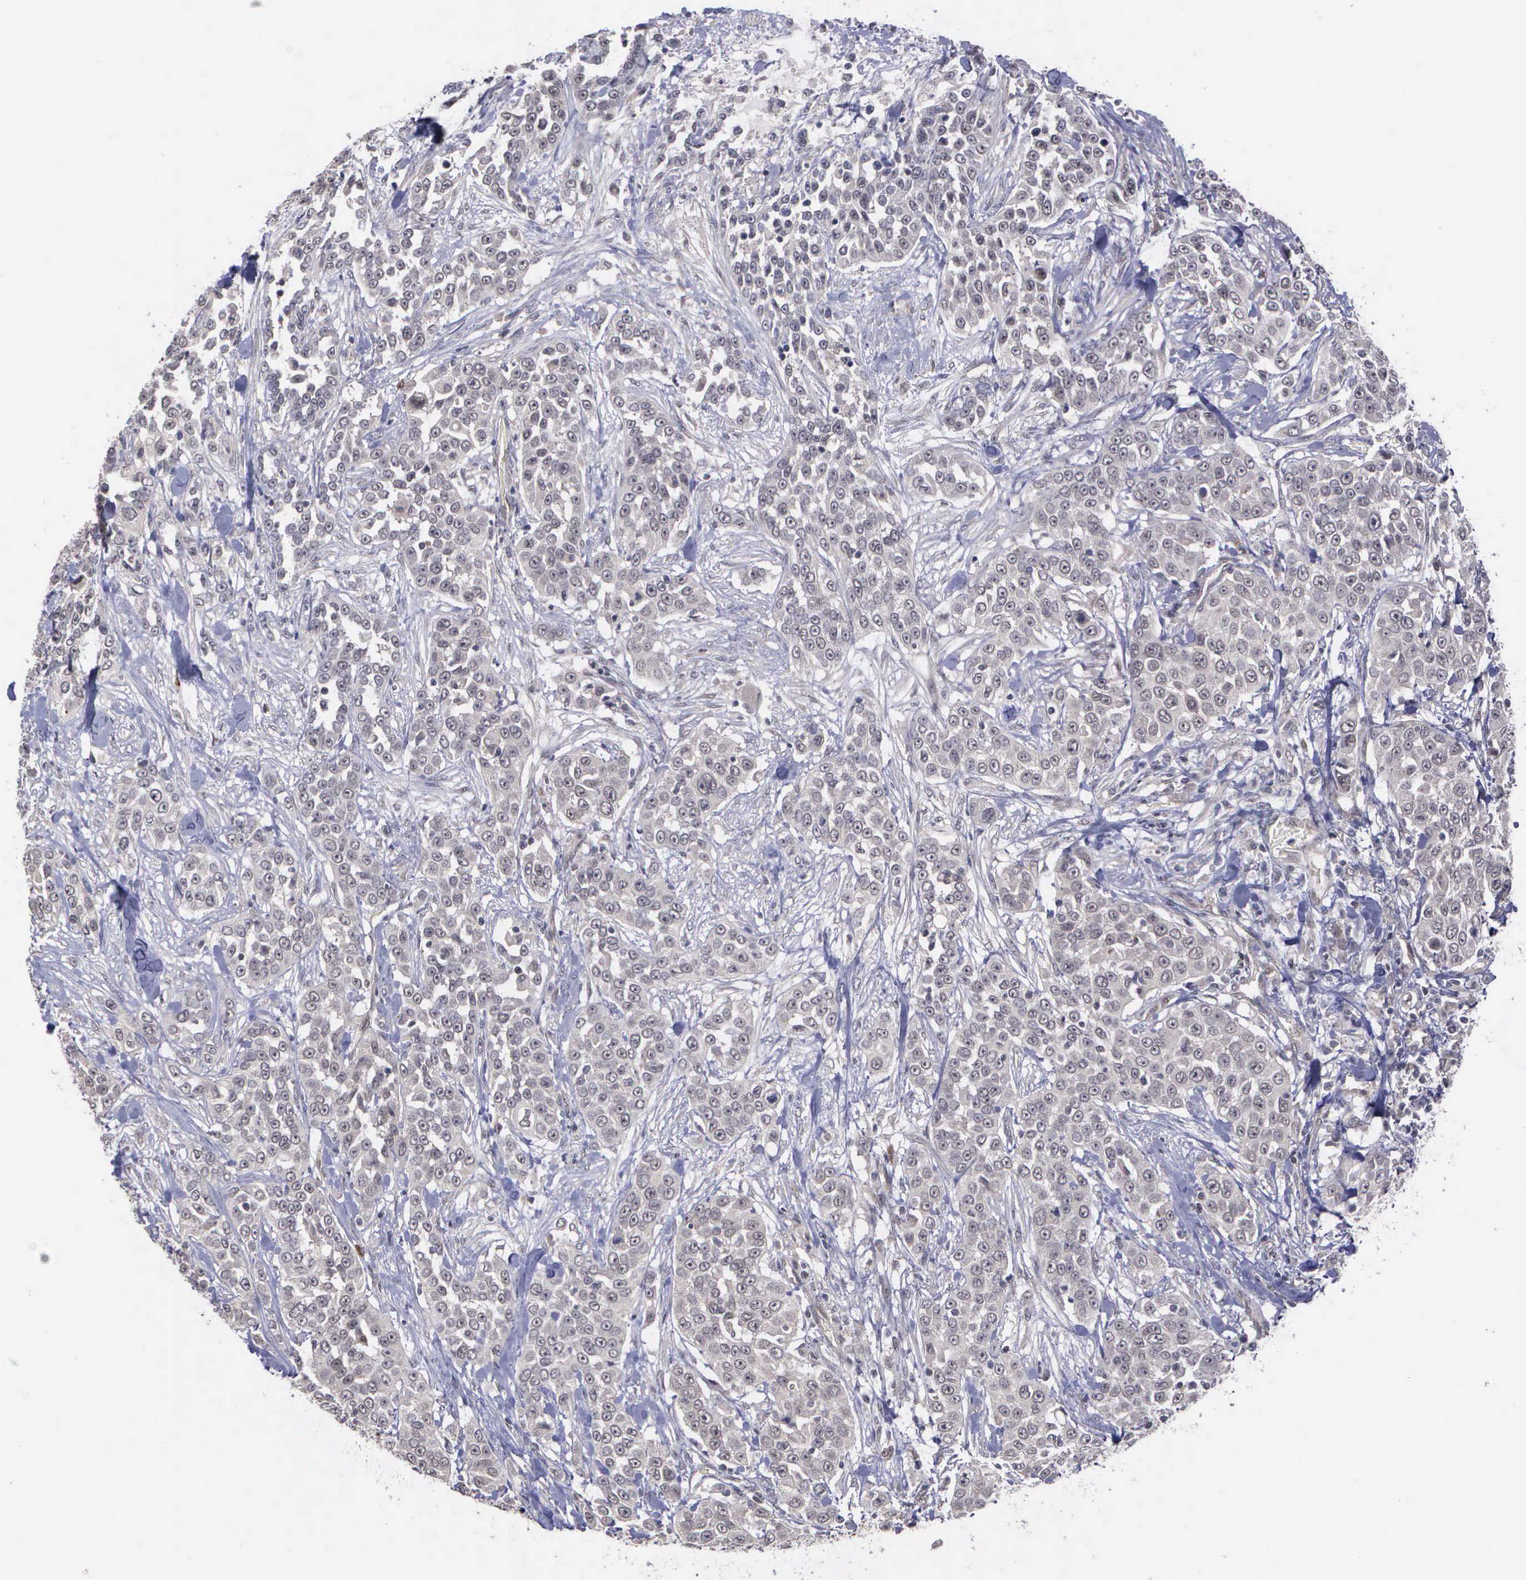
{"staining": {"intensity": "negative", "quantity": "none", "location": "none"}, "tissue": "urothelial cancer", "cell_type": "Tumor cells", "image_type": "cancer", "snomed": [{"axis": "morphology", "description": "Urothelial carcinoma, High grade"}, {"axis": "topography", "description": "Urinary bladder"}], "caption": "Tumor cells are negative for brown protein staining in urothelial cancer. (DAB immunohistochemistry with hematoxylin counter stain).", "gene": "MAP3K9", "patient": {"sex": "female", "age": 80}}